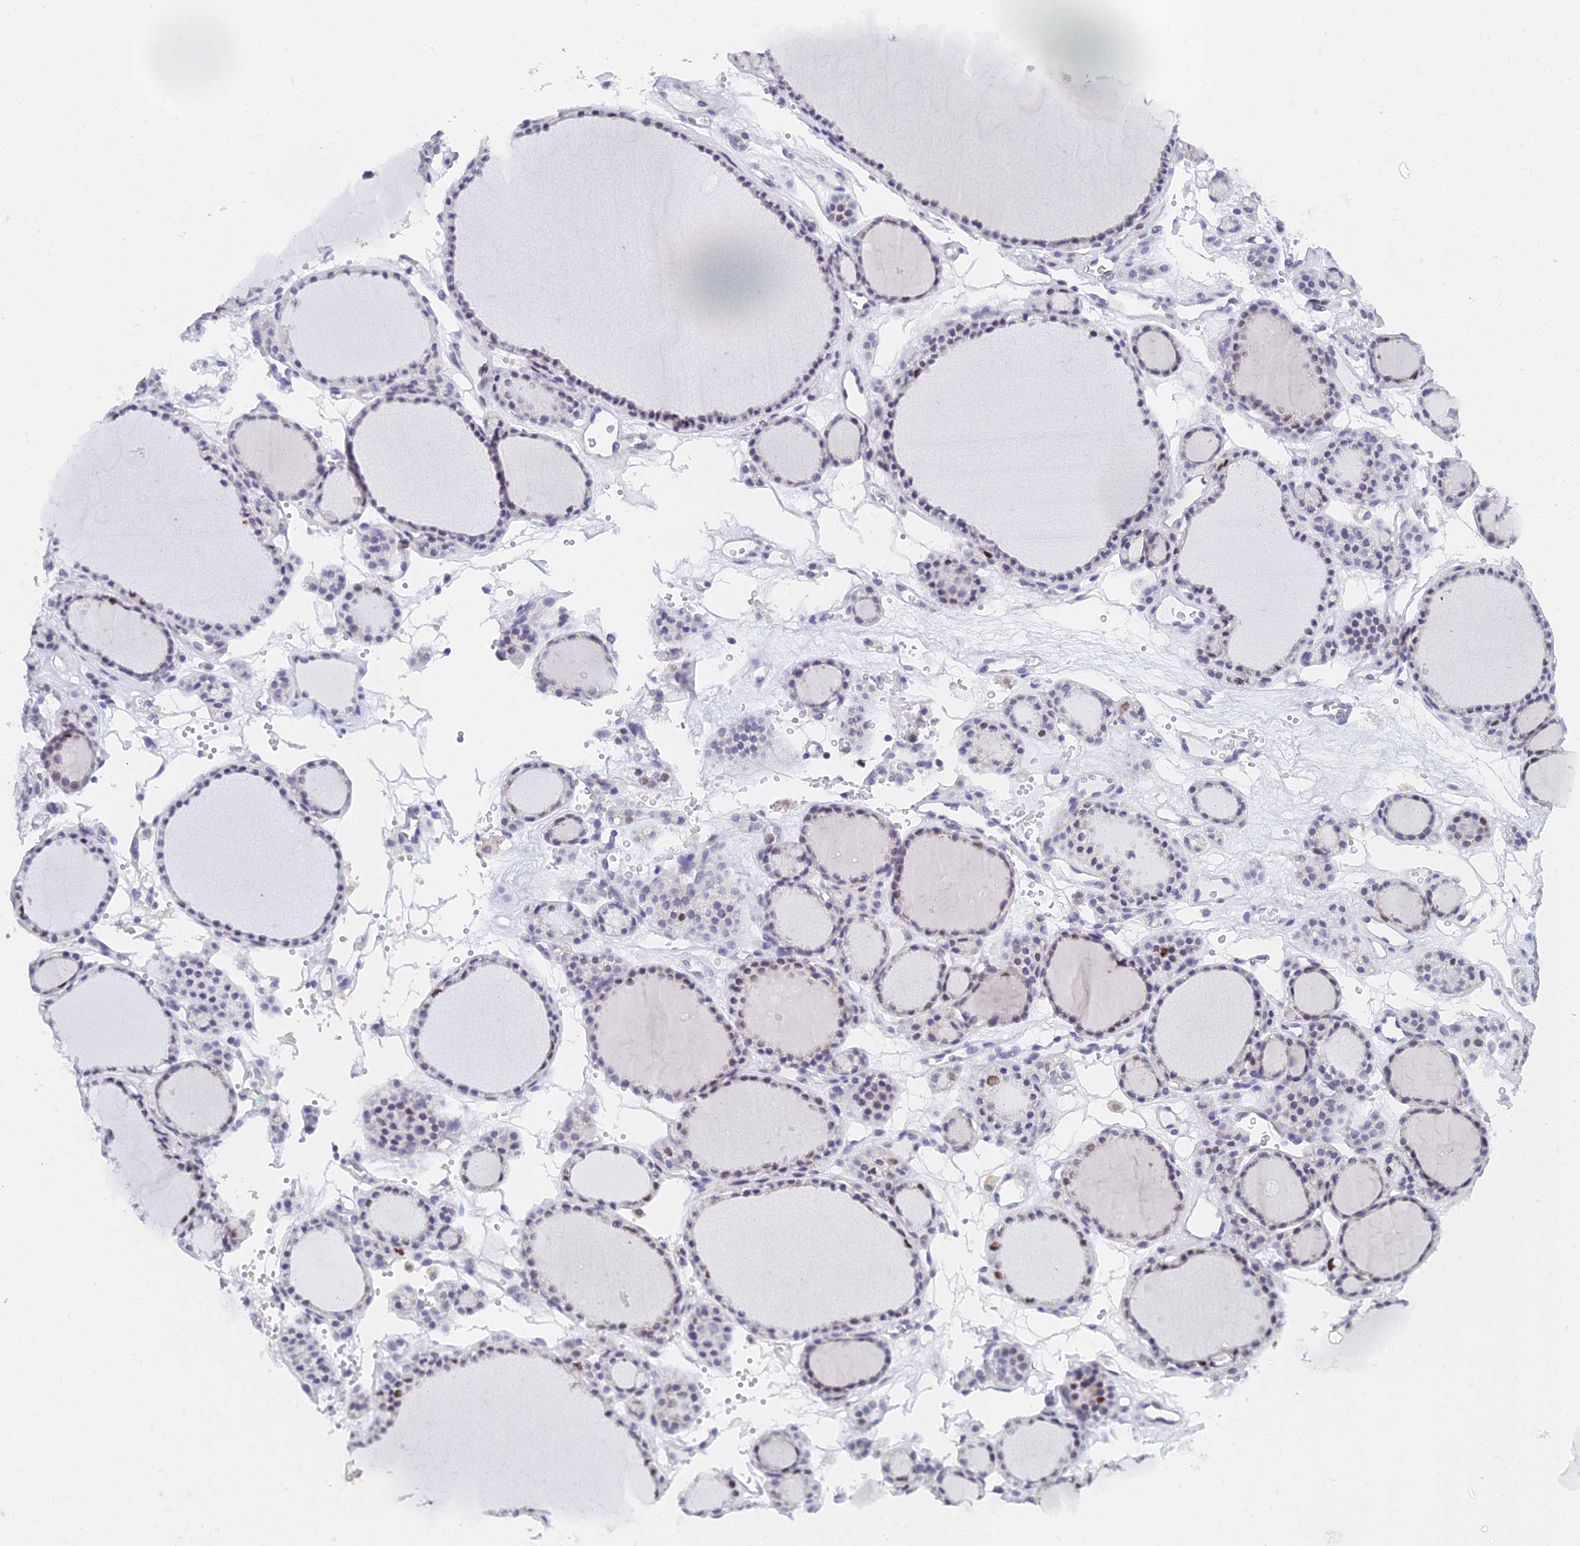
{"staining": {"intensity": "negative", "quantity": "none", "location": "none"}, "tissue": "thyroid gland", "cell_type": "Glandular cells", "image_type": "normal", "snomed": [{"axis": "morphology", "description": "Normal tissue, NOS"}, {"axis": "topography", "description": "Thyroid gland"}], "caption": "A high-resolution photomicrograph shows immunohistochemistry staining of normal thyroid gland, which shows no significant staining in glandular cells.", "gene": "MCM2", "patient": {"sex": "female", "age": 28}}